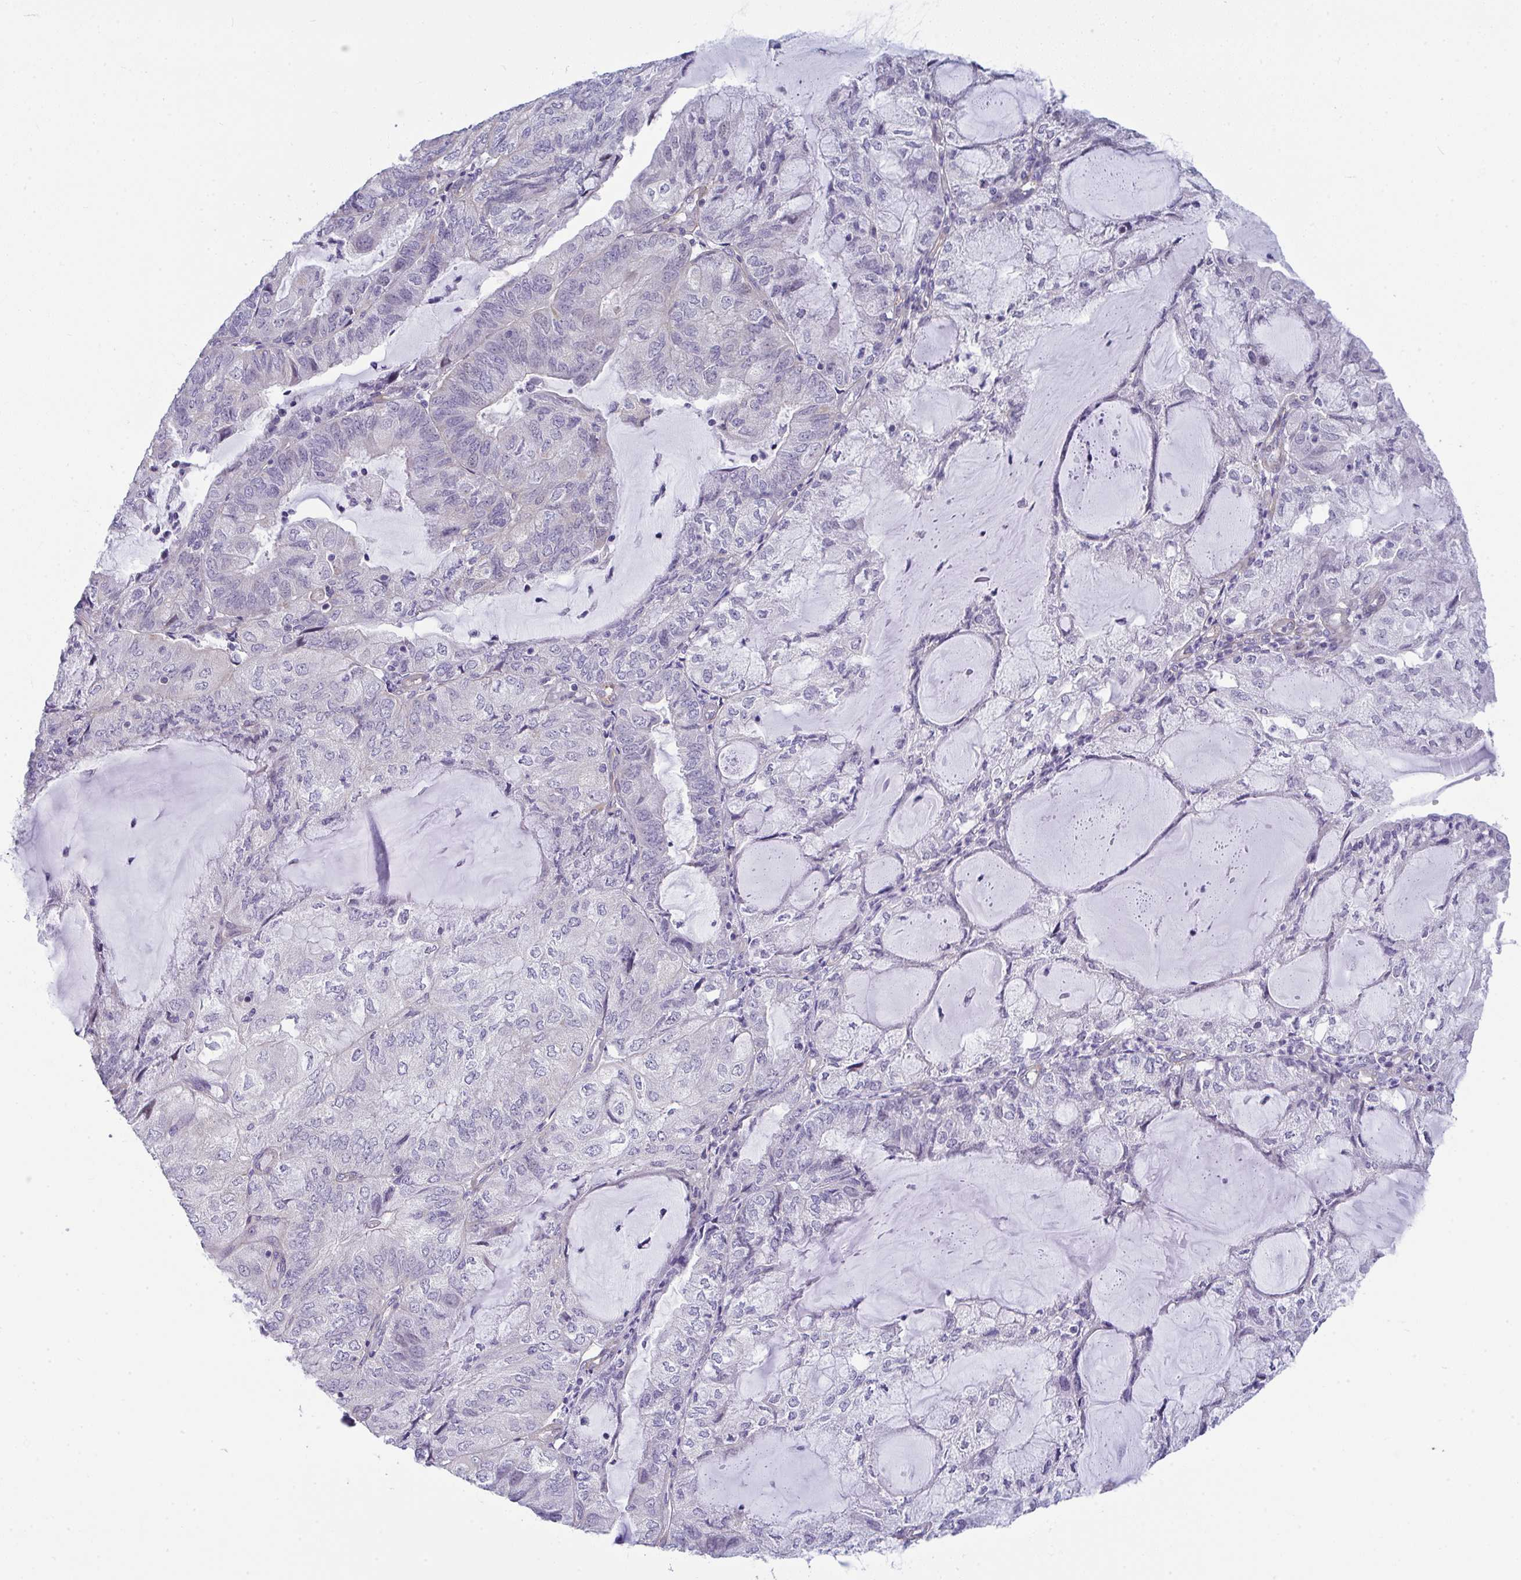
{"staining": {"intensity": "negative", "quantity": "none", "location": "none"}, "tissue": "endometrial cancer", "cell_type": "Tumor cells", "image_type": "cancer", "snomed": [{"axis": "morphology", "description": "Adenocarcinoma, NOS"}, {"axis": "topography", "description": "Endometrium"}], "caption": "Tumor cells show no significant protein positivity in adenocarcinoma (endometrial).", "gene": "MYL12A", "patient": {"sex": "female", "age": 81}}